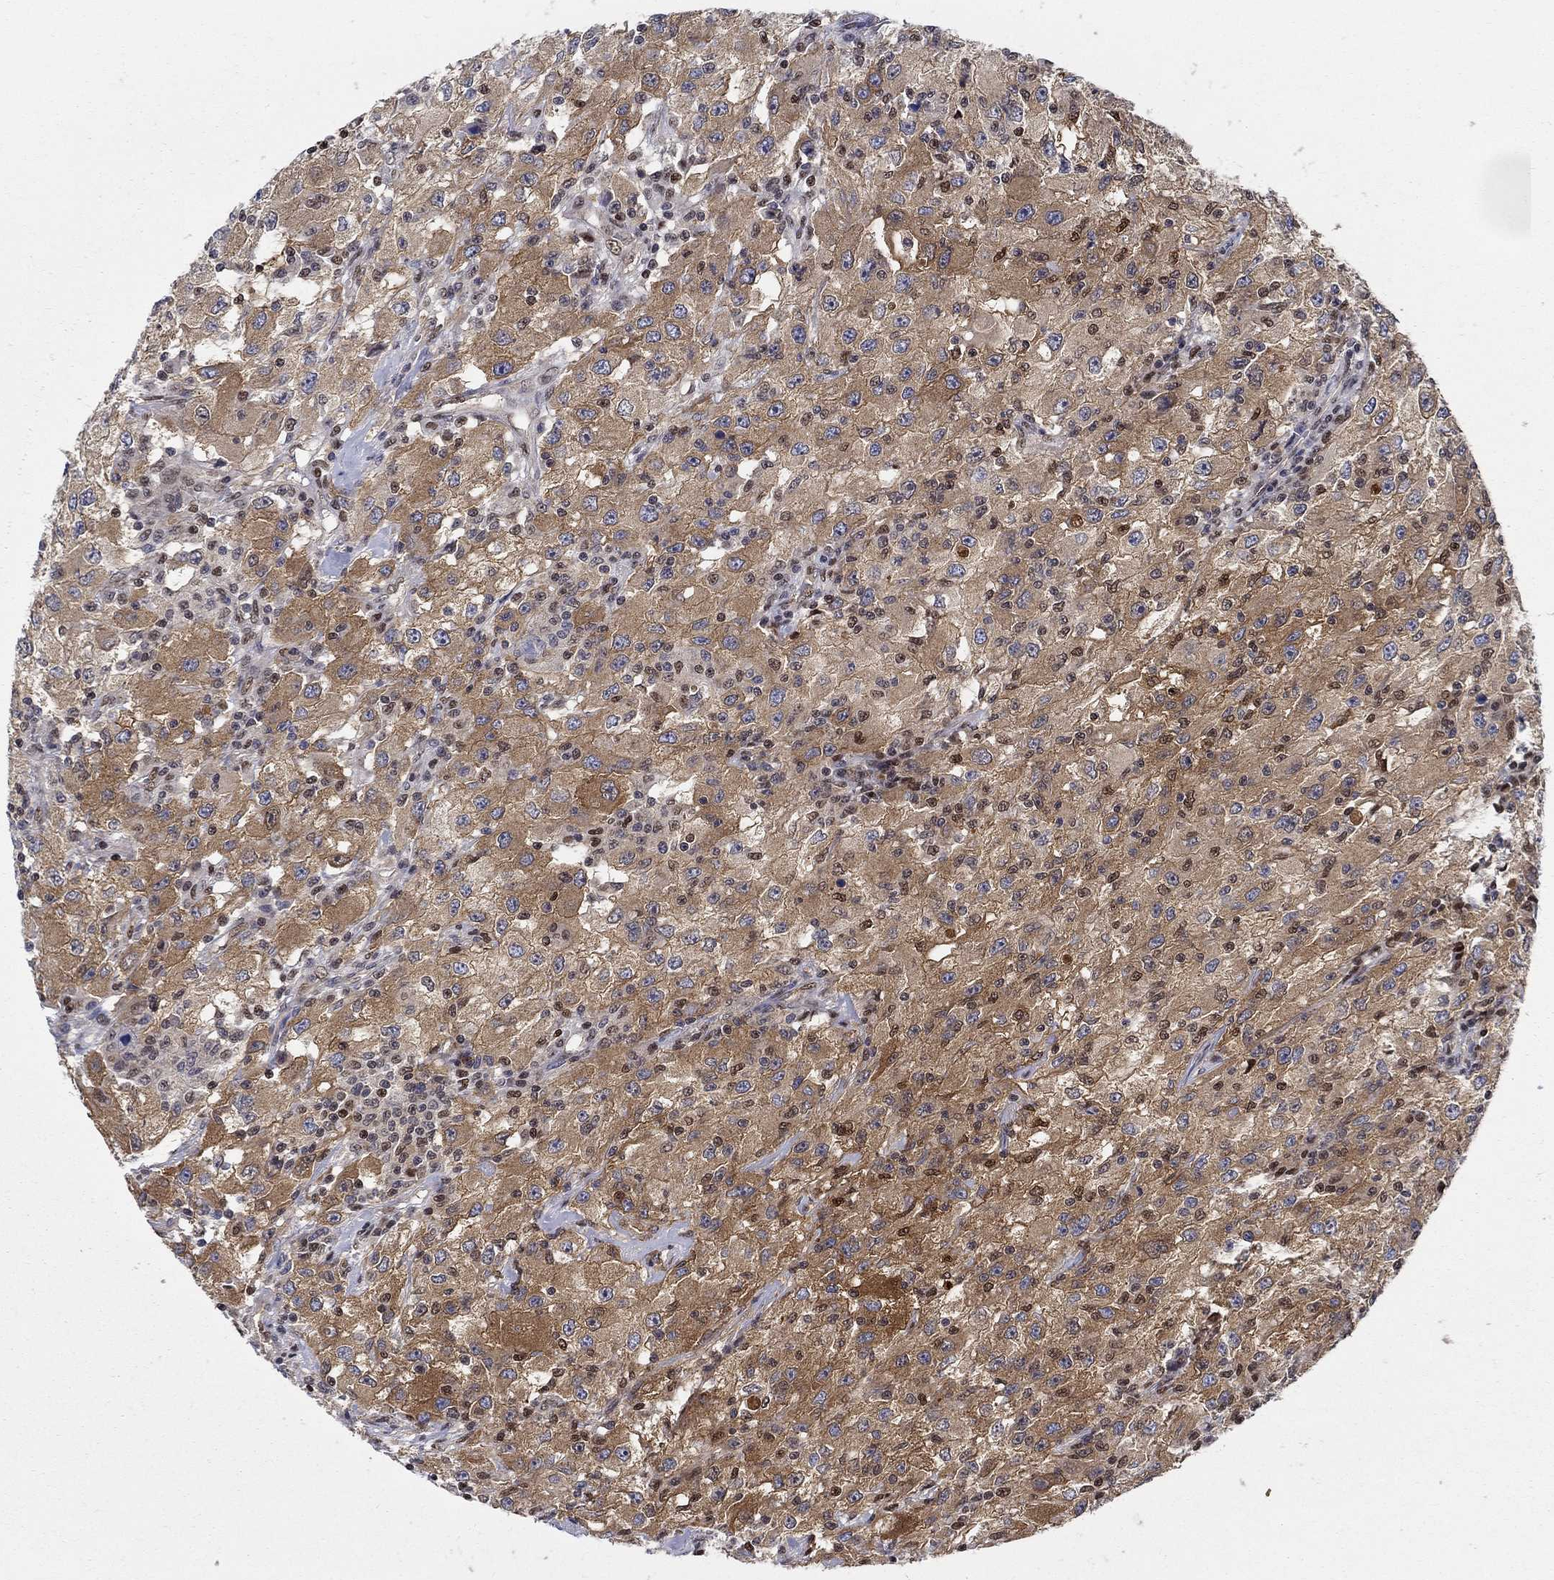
{"staining": {"intensity": "moderate", "quantity": ">75%", "location": "cytoplasmic/membranous"}, "tissue": "renal cancer", "cell_type": "Tumor cells", "image_type": "cancer", "snomed": [{"axis": "morphology", "description": "Adenocarcinoma, NOS"}, {"axis": "topography", "description": "Kidney"}], "caption": "Immunohistochemistry (IHC) (DAB) staining of renal cancer reveals moderate cytoplasmic/membranous protein expression in about >75% of tumor cells.", "gene": "ZNF594", "patient": {"sex": "female", "age": 67}}